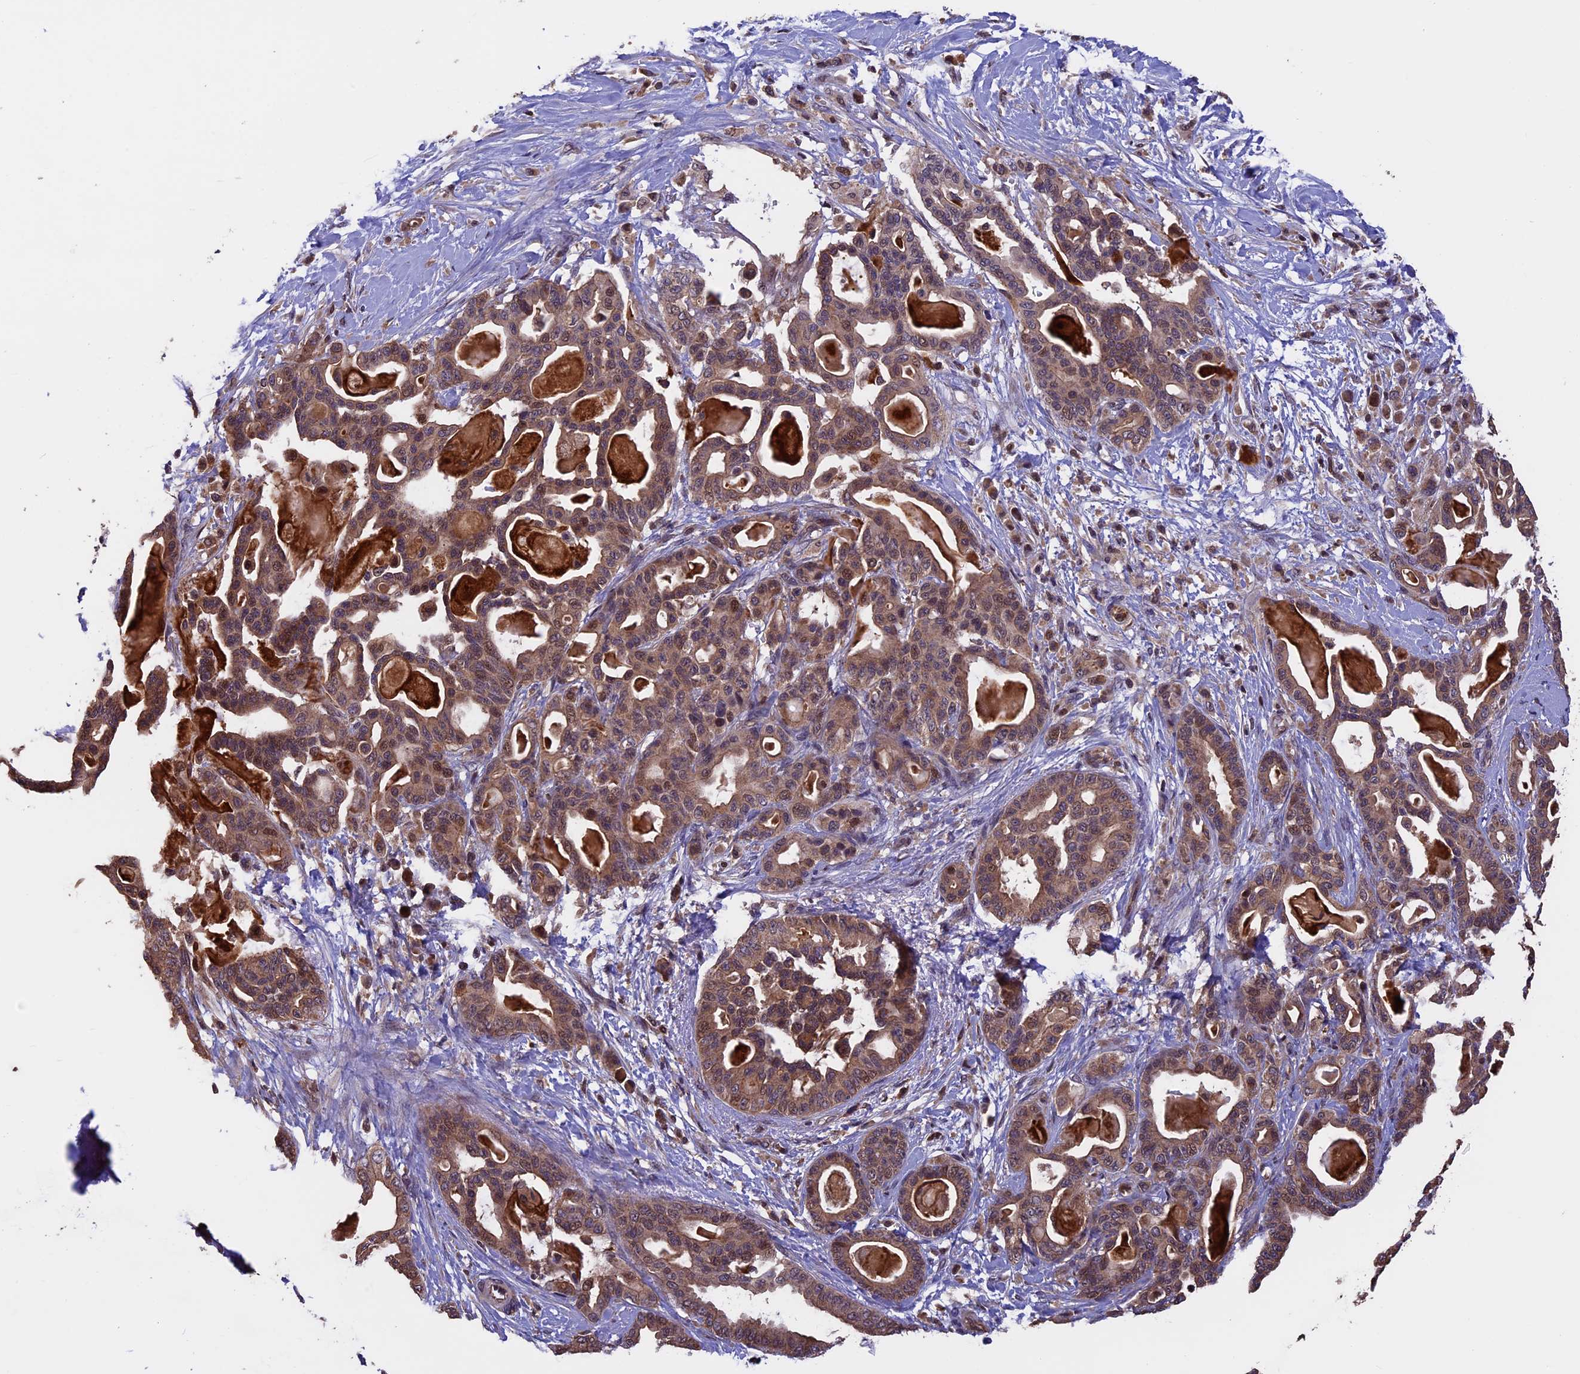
{"staining": {"intensity": "moderate", "quantity": ">75%", "location": "cytoplasmic/membranous"}, "tissue": "pancreatic cancer", "cell_type": "Tumor cells", "image_type": "cancer", "snomed": [{"axis": "morphology", "description": "Adenocarcinoma, NOS"}, {"axis": "topography", "description": "Pancreas"}], "caption": "About >75% of tumor cells in human adenocarcinoma (pancreatic) show moderate cytoplasmic/membranous protein staining as visualized by brown immunohistochemical staining.", "gene": "PKD2L2", "patient": {"sex": "male", "age": 63}}